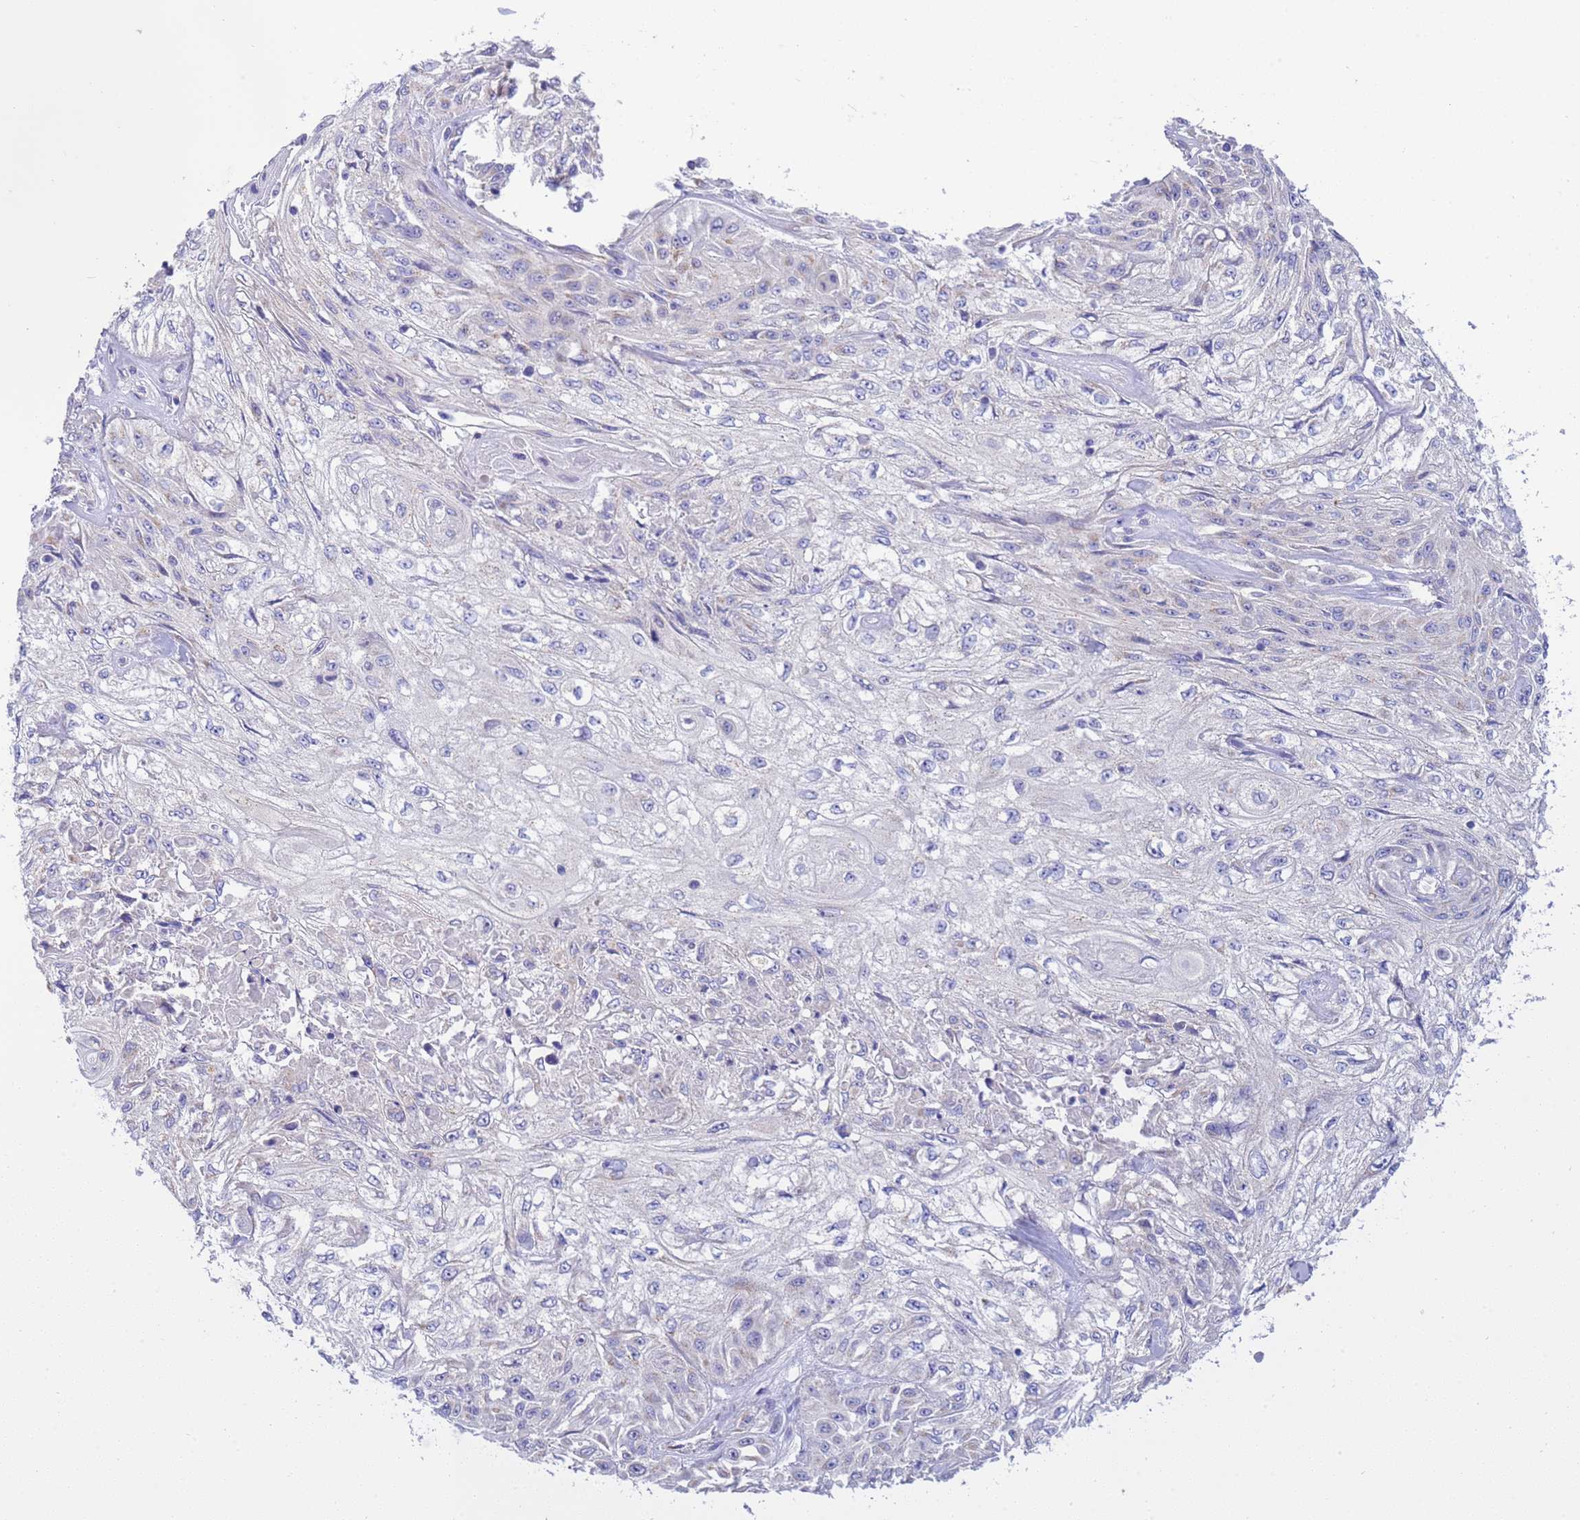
{"staining": {"intensity": "negative", "quantity": "none", "location": "none"}, "tissue": "skin cancer", "cell_type": "Tumor cells", "image_type": "cancer", "snomed": [{"axis": "morphology", "description": "Squamous cell carcinoma, NOS"}, {"axis": "morphology", "description": "Squamous cell carcinoma, metastatic, NOS"}, {"axis": "topography", "description": "Skin"}, {"axis": "topography", "description": "Lymph node"}], "caption": "The histopathology image demonstrates no staining of tumor cells in skin squamous cell carcinoma.", "gene": "ANAPC1", "patient": {"sex": "male", "age": 75}}